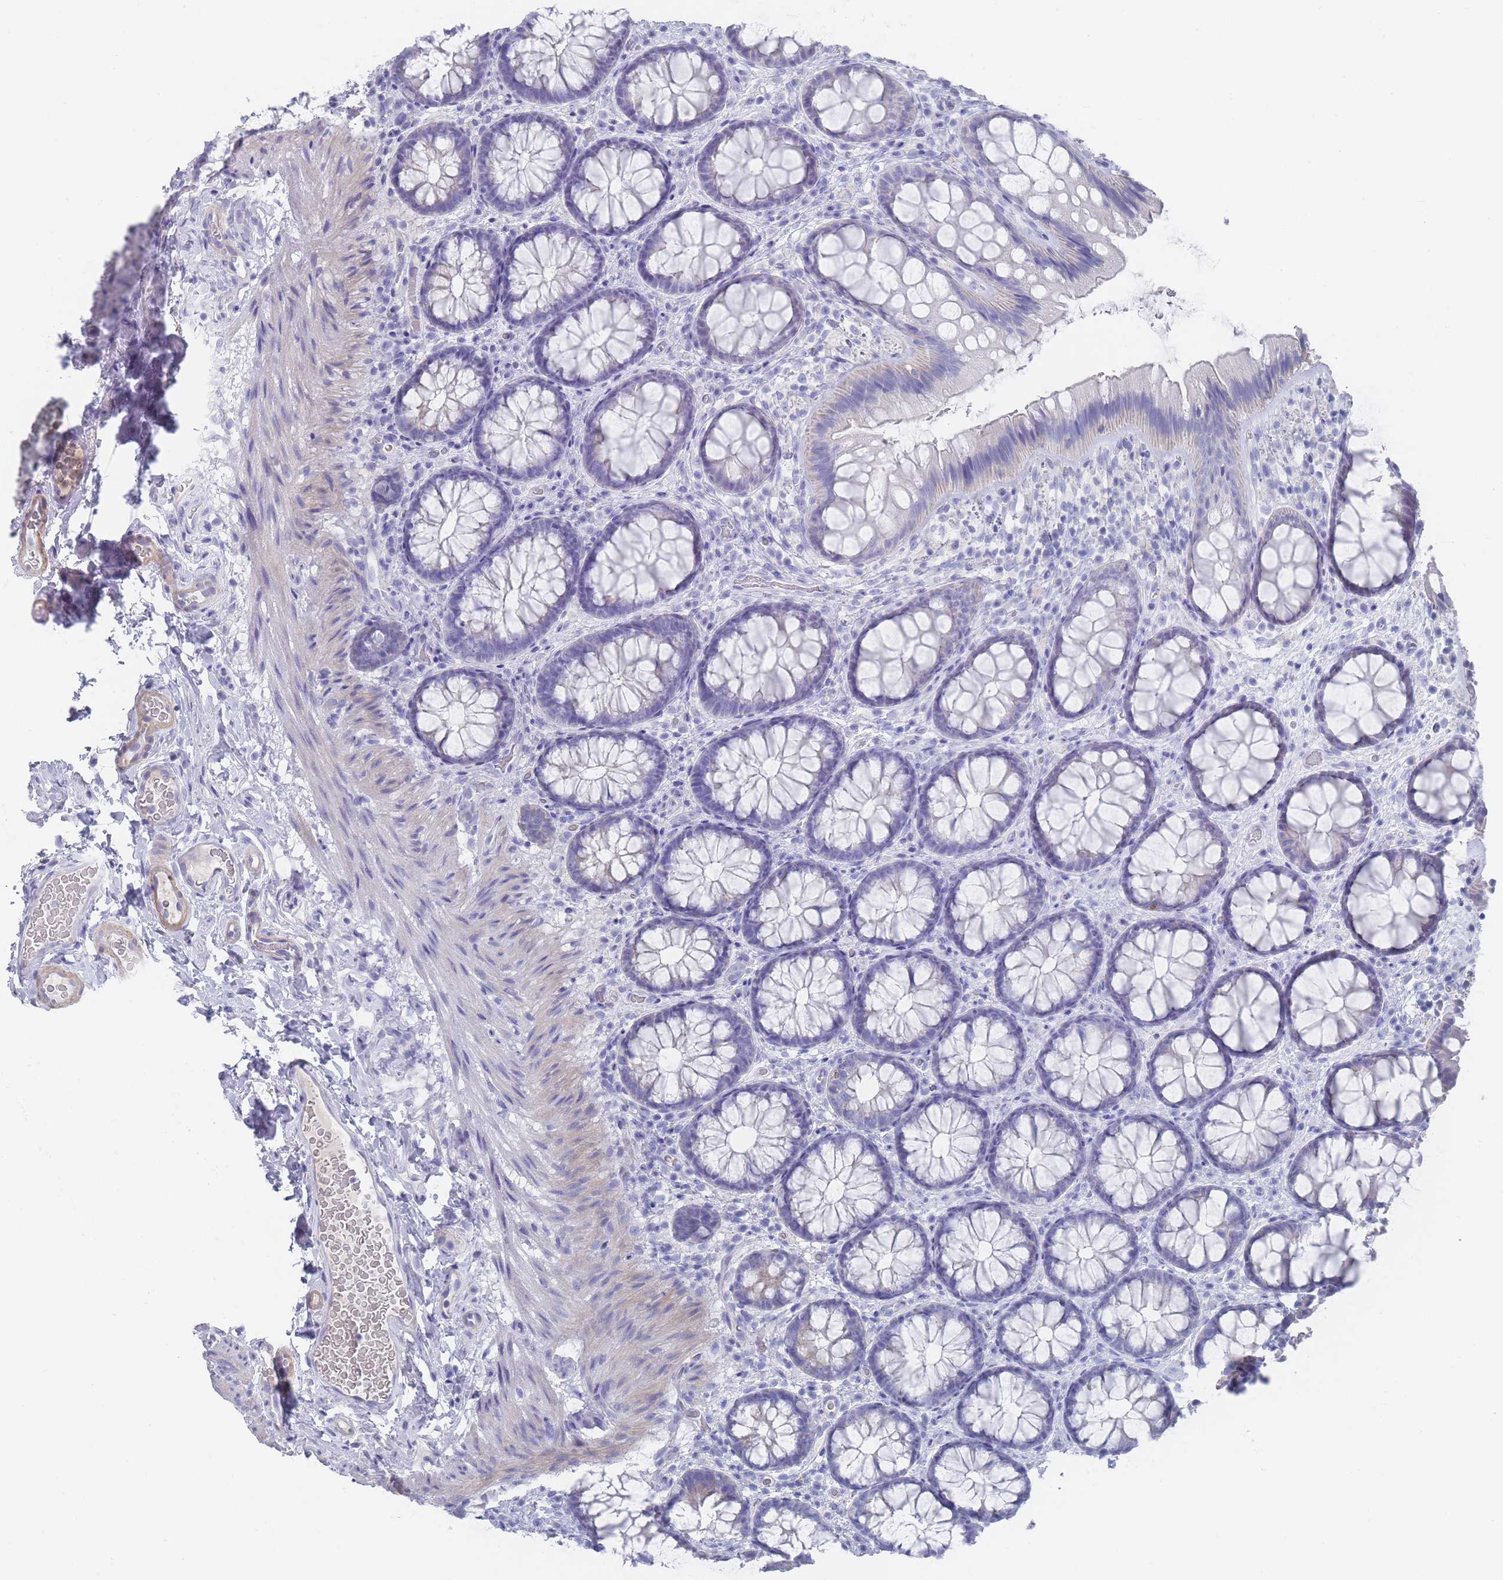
{"staining": {"intensity": "negative", "quantity": "none", "location": "none"}, "tissue": "colon", "cell_type": "Endothelial cells", "image_type": "normal", "snomed": [{"axis": "morphology", "description": "Normal tissue, NOS"}, {"axis": "topography", "description": "Colon"}], "caption": "Immunohistochemistry image of benign colon: colon stained with DAB exhibits no significant protein expression in endothelial cells.", "gene": "SCCPDH", "patient": {"sex": "male", "age": 46}}